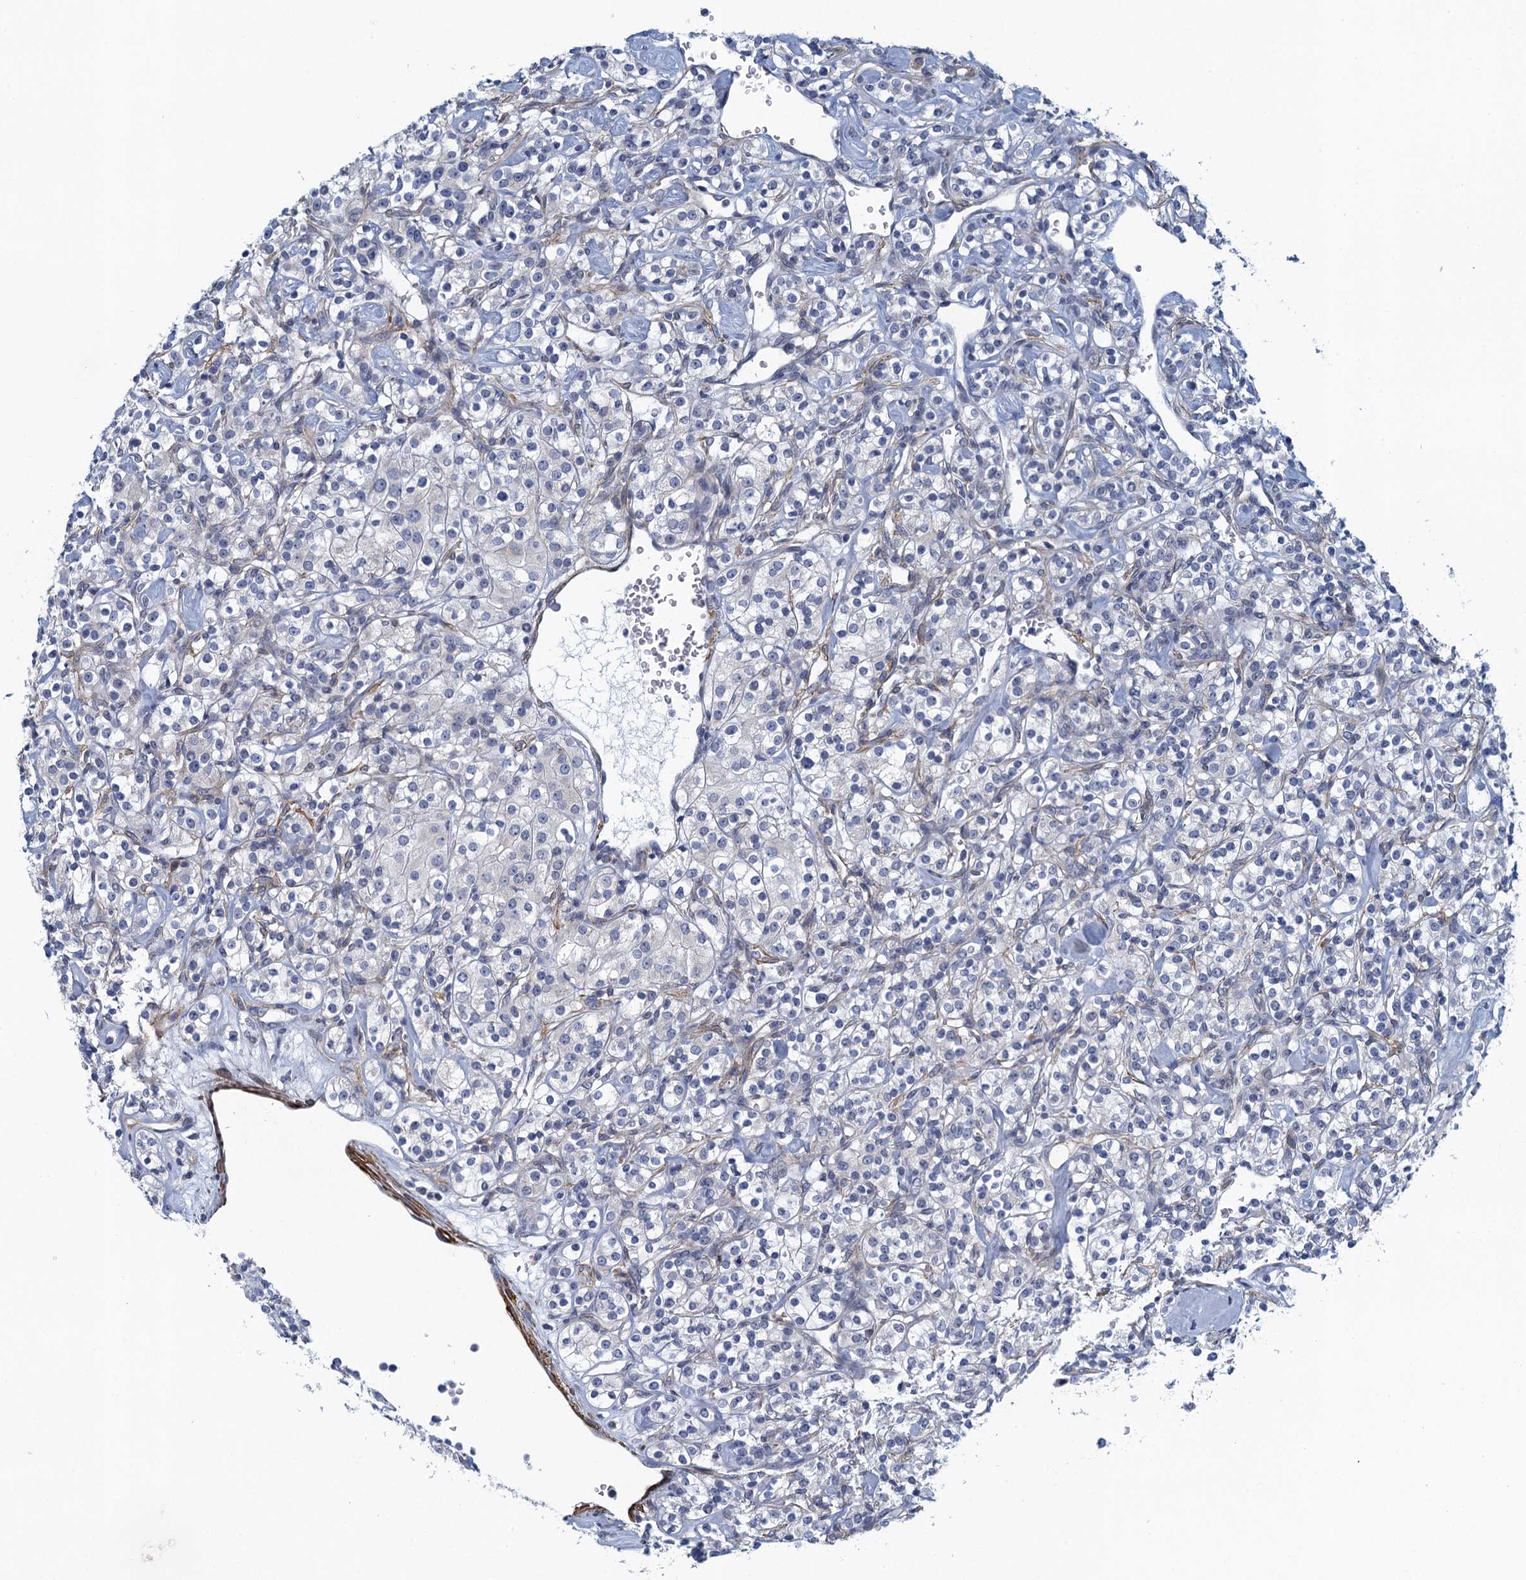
{"staining": {"intensity": "negative", "quantity": "none", "location": "none"}, "tissue": "renal cancer", "cell_type": "Tumor cells", "image_type": "cancer", "snomed": [{"axis": "morphology", "description": "Adenocarcinoma, NOS"}, {"axis": "topography", "description": "Kidney"}], "caption": "Micrograph shows no significant protein expression in tumor cells of renal adenocarcinoma. Nuclei are stained in blue.", "gene": "ALG2", "patient": {"sex": "male", "age": 77}}